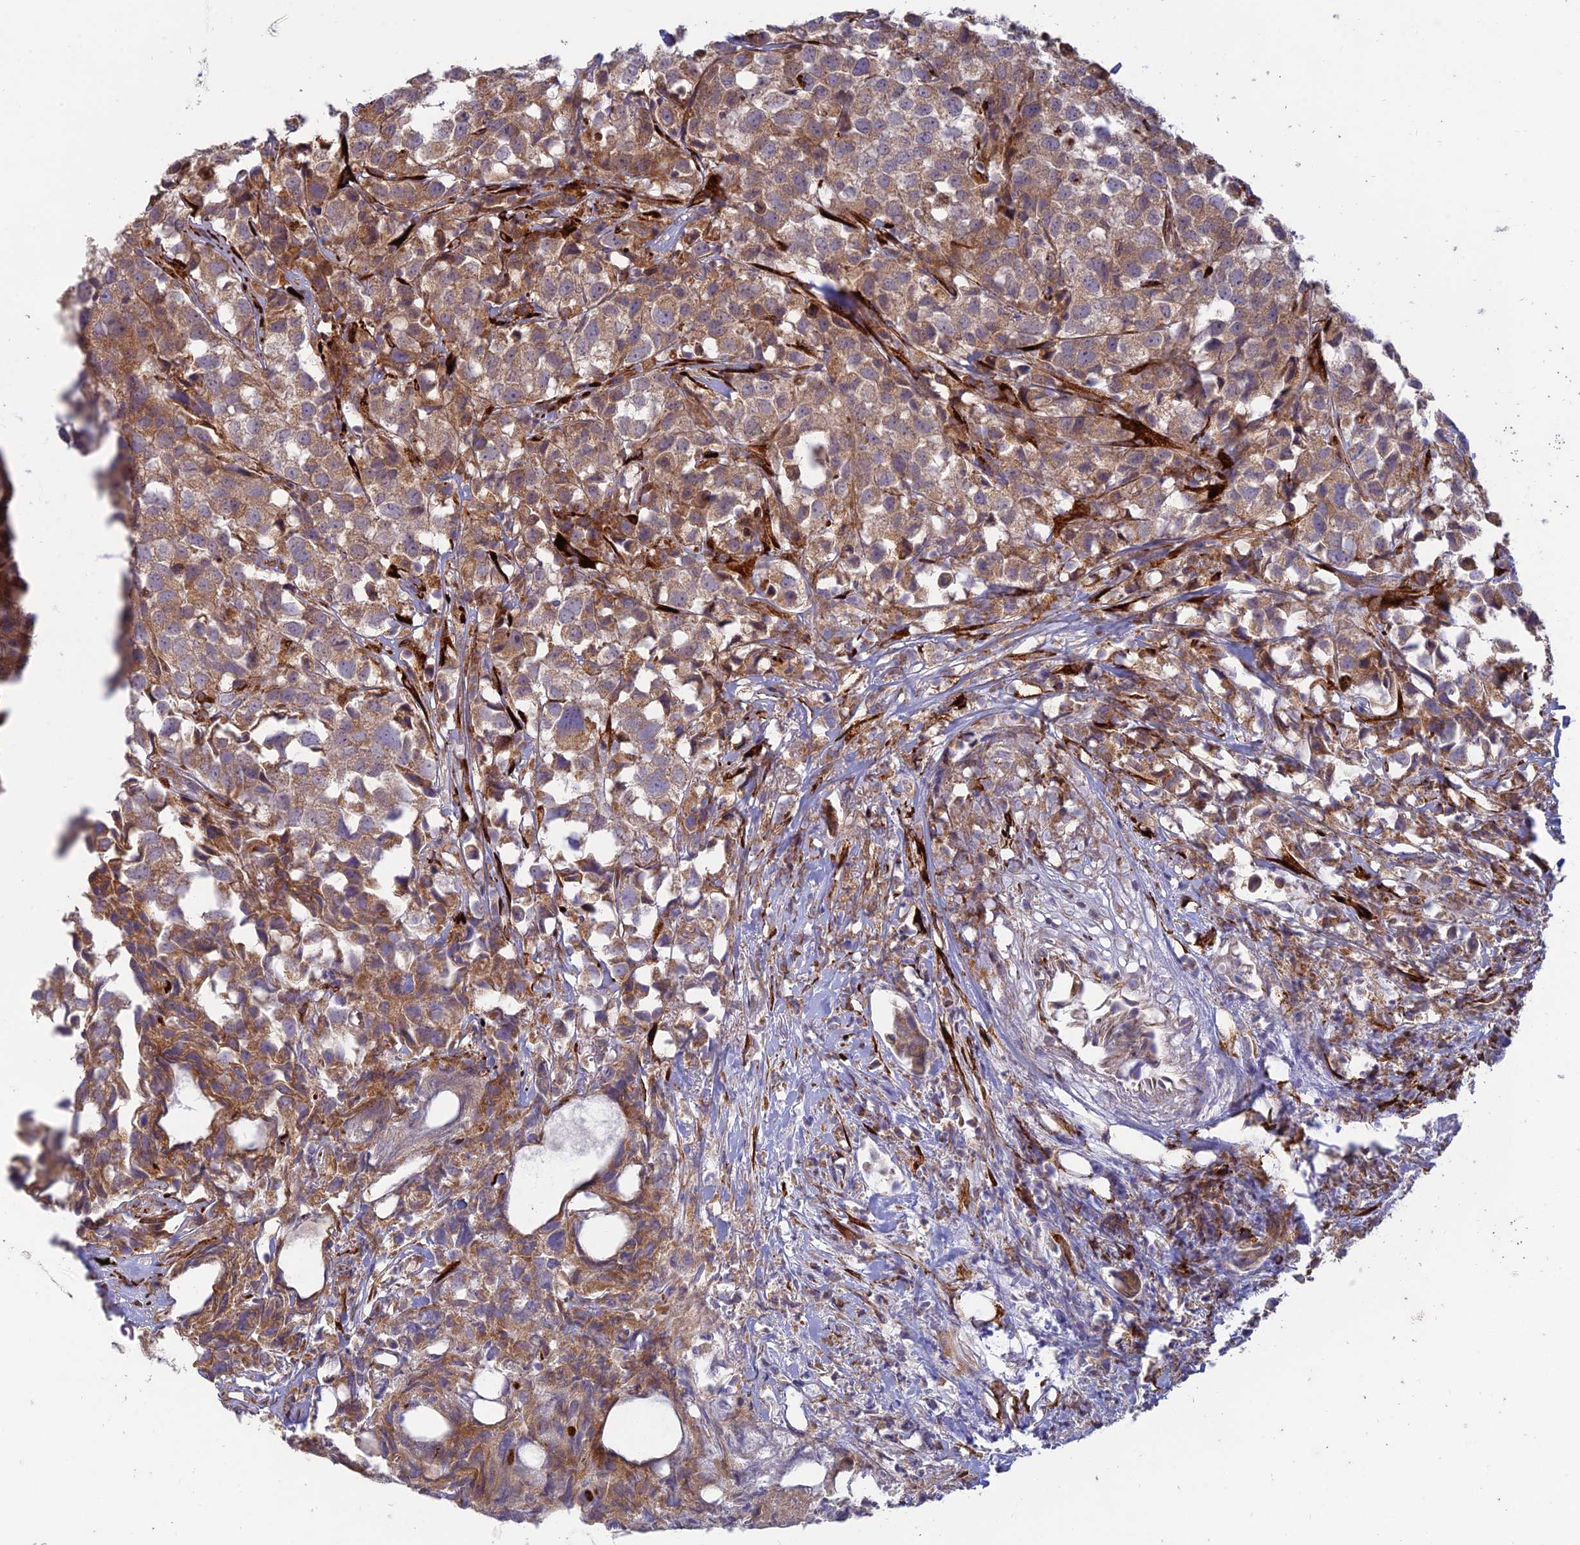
{"staining": {"intensity": "moderate", "quantity": ">75%", "location": "cytoplasmic/membranous"}, "tissue": "urothelial cancer", "cell_type": "Tumor cells", "image_type": "cancer", "snomed": [{"axis": "morphology", "description": "Urothelial carcinoma, High grade"}, {"axis": "topography", "description": "Urinary bladder"}], "caption": "Urothelial cancer stained with a protein marker exhibits moderate staining in tumor cells.", "gene": "RCN3", "patient": {"sex": "female", "age": 75}}